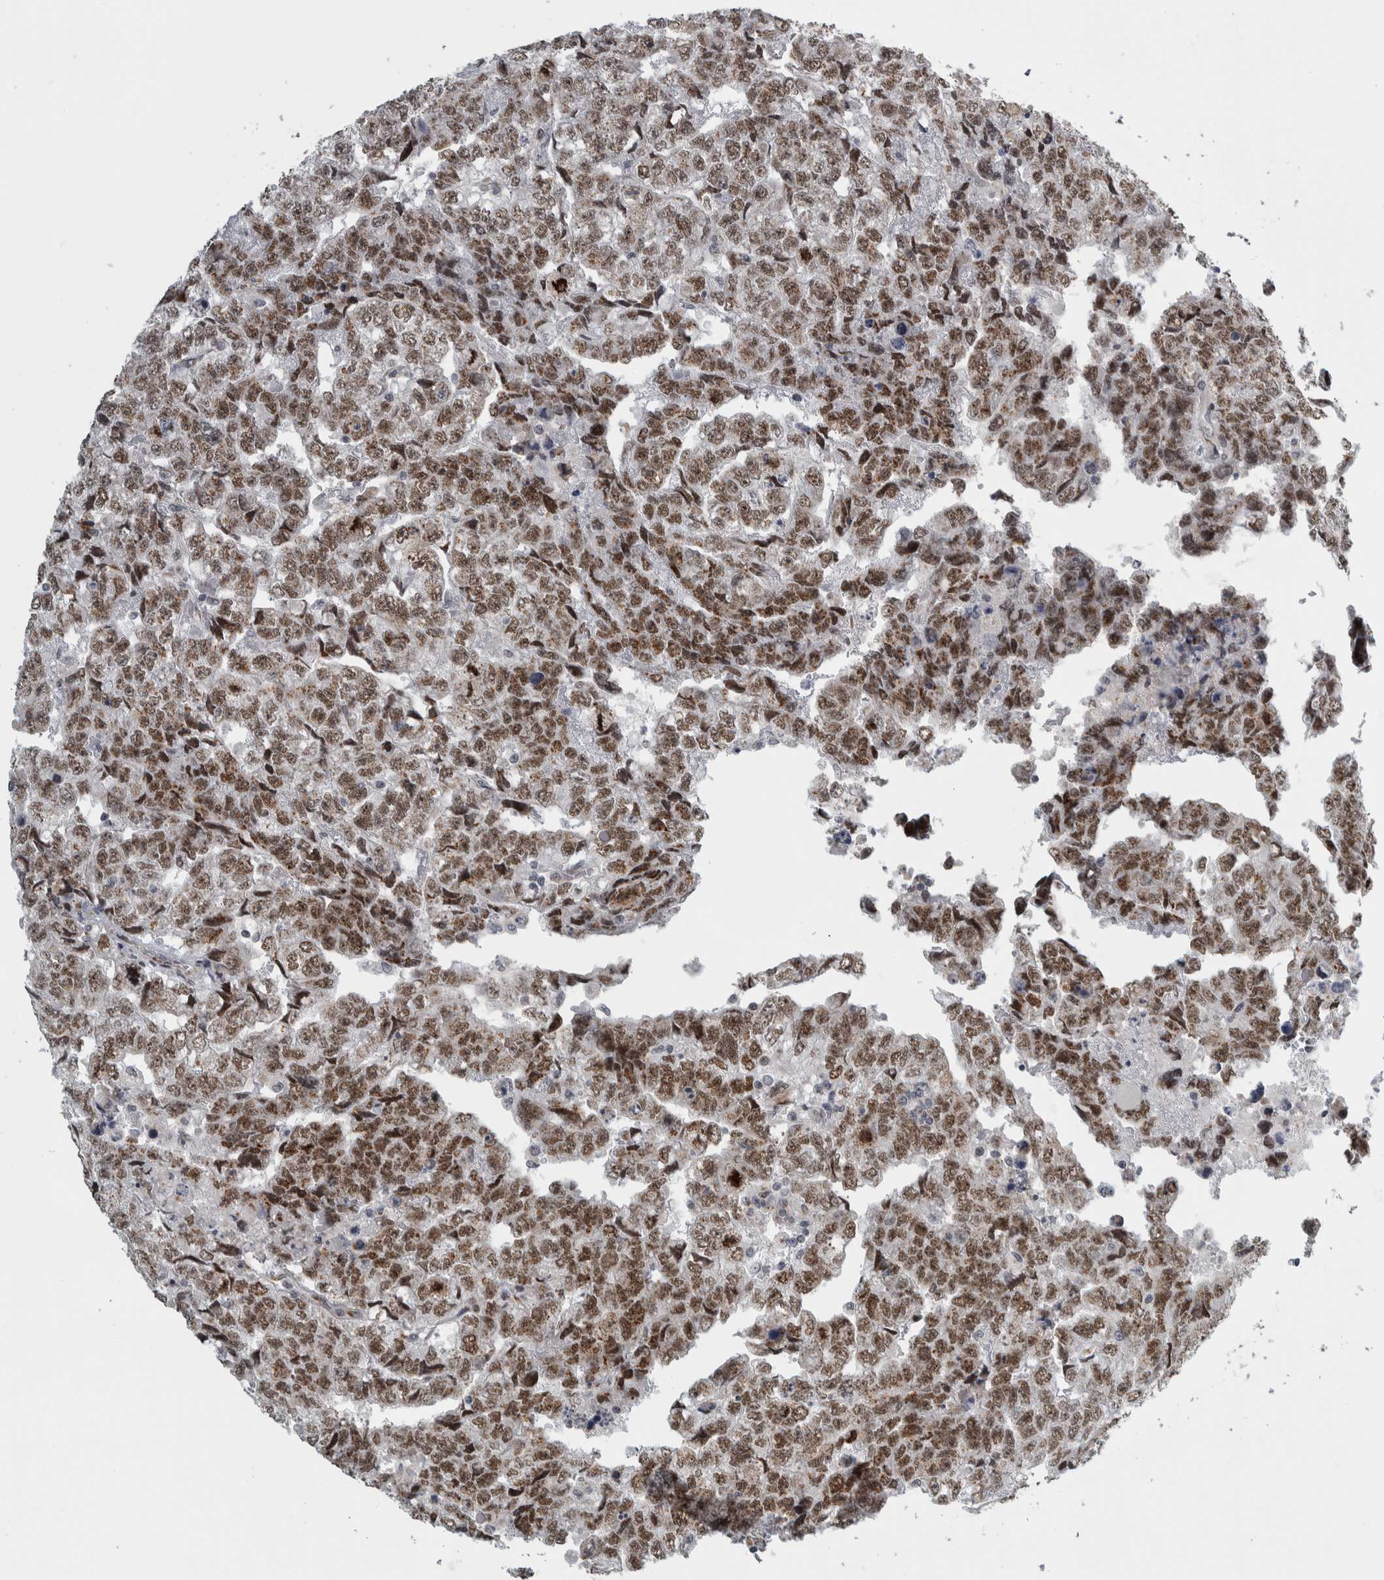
{"staining": {"intensity": "moderate", "quantity": ">75%", "location": "nuclear"}, "tissue": "testis cancer", "cell_type": "Tumor cells", "image_type": "cancer", "snomed": [{"axis": "morphology", "description": "Carcinoma, Embryonal, NOS"}, {"axis": "topography", "description": "Testis"}], "caption": "This image shows embryonal carcinoma (testis) stained with IHC to label a protein in brown. The nuclear of tumor cells show moderate positivity for the protein. Nuclei are counter-stained blue.", "gene": "ZMYND8", "patient": {"sex": "male", "age": 36}}